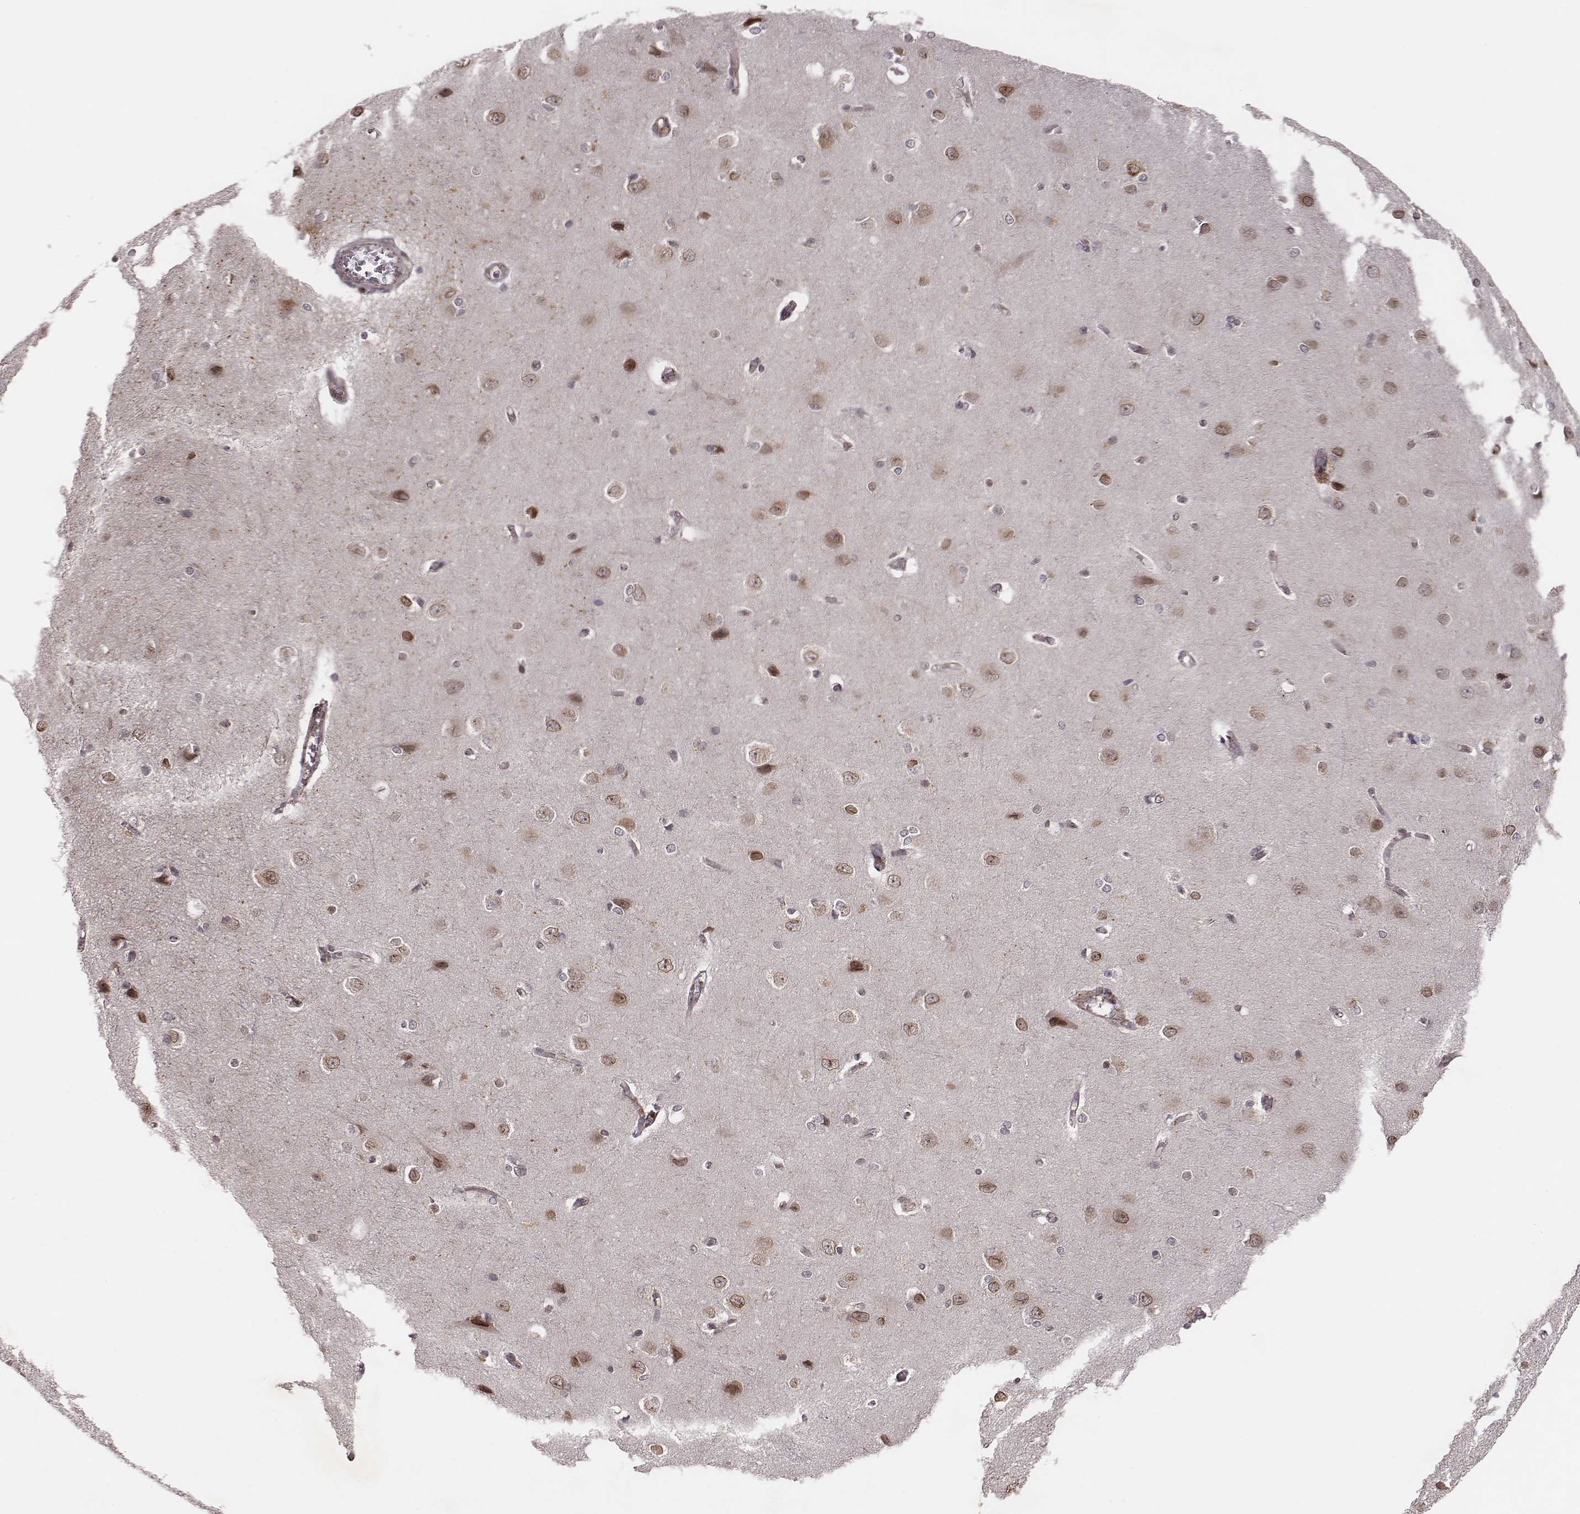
{"staining": {"intensity": "negative", "quantity": "none", "location": "none"}, "tissue": "cerebral cortex", "cell_type": "Endothelial cells", "image_type": "normal", "snomed": [{"axis": "morphology", "description": "Normal tissue, NOS"}, {"axis": "topography", "description": "Cerebral cortex"}], "caption": "Endothelial cells show no significant staining in normal cerebral cortex. (Stains: DAB immunohistochemistry with hematoxylin counter stain, Microscopy: brightfield microscopy at high magnification).", "gene": "WDR59", "patient": {"sex": "male", "age": 37}}